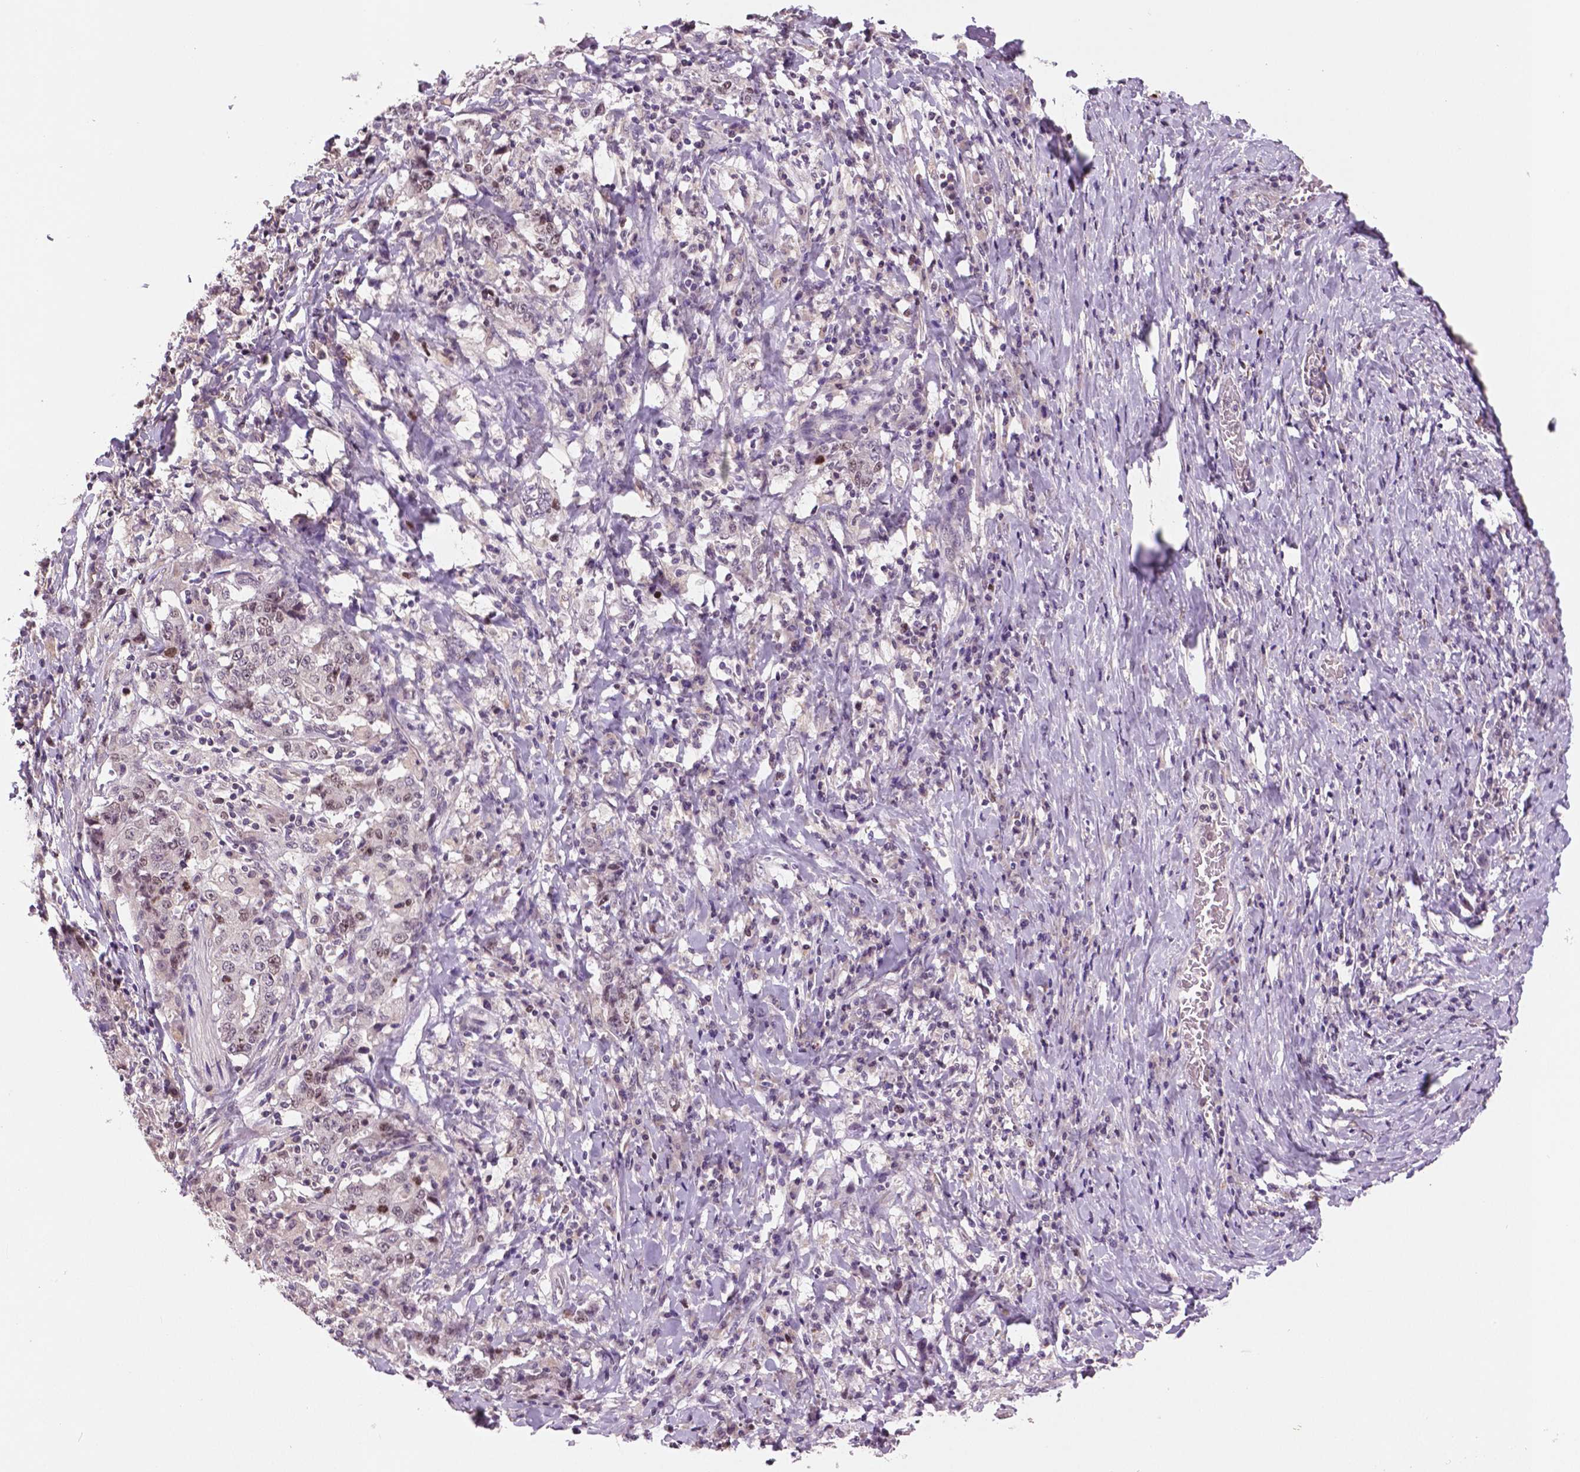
{"staining": {"intensity": "moderate", "quantity": "<25%", "location": "nuclear"}, "tissue": "stomach cancer", "cell_type": "Tumor cells", "image_type": "cancer", "snomed": [{"axis": "morphology", "description": "Normal tissue, NOS"}, {"axis": "morphology", "description": "Adenocarcinoma, NOS"}, {"axis": "topography", "description": "Stomach, upper"}, {"axis": "topography", "description": "Stomach"}], "caption": "A micrograph of stomach adenocarcinoma stained for a protein demonstrates moderate nuclear brown staining in tumor cells. Ihc stains the protein of interest in brown and the nuclei are stained blue.", "gene": "MKI67", "patient": {"sex": "male", "age": 59}}